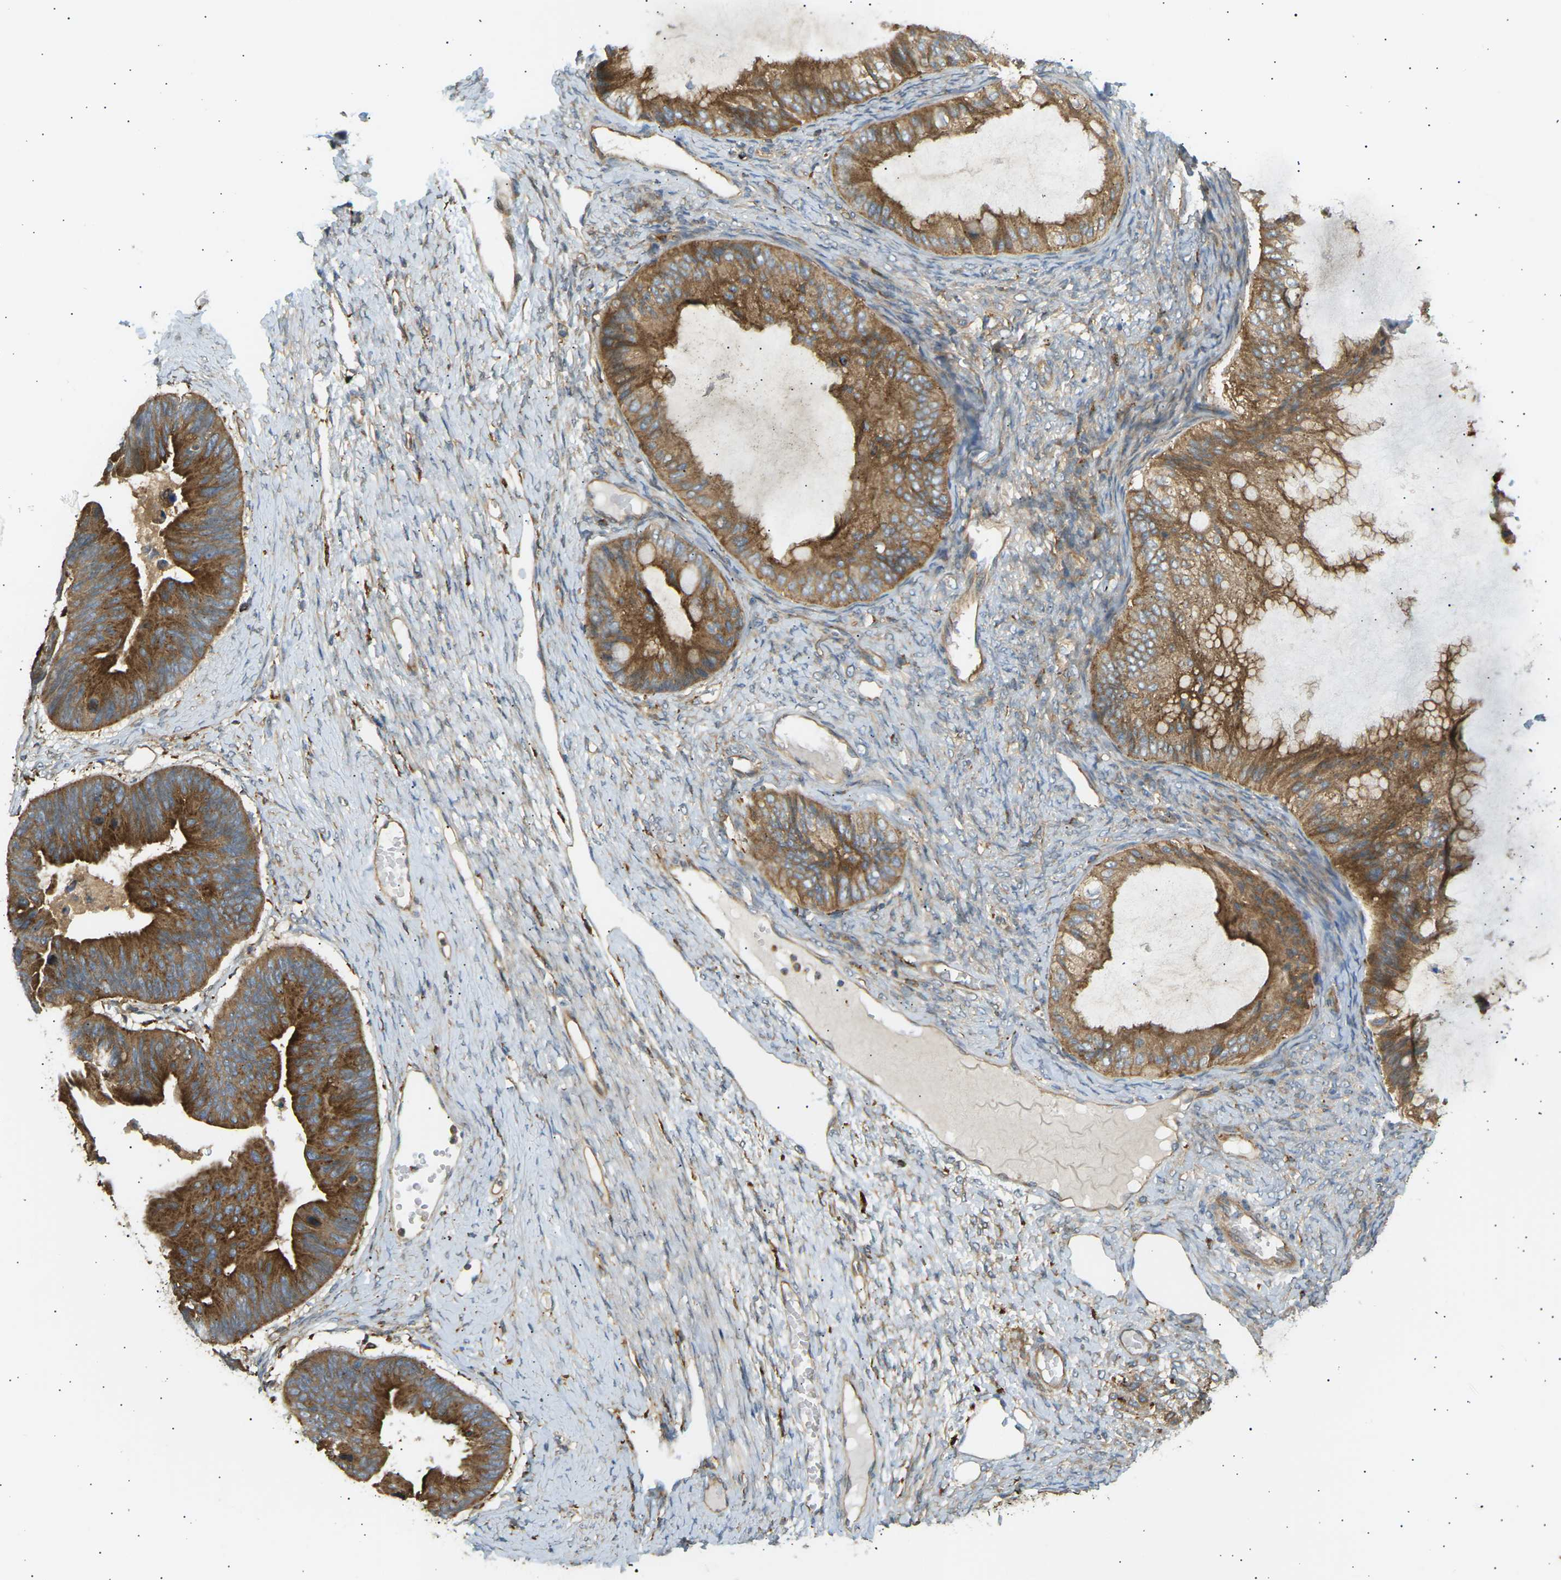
{"staining": {"intensity": "moderate", "quantity": ">75%", "location": "cytoplasmic/membranous"}, "tissue": "ovarian cancer", "cell_type": "Tumor cells", "image_type": "cancer", "snomed": [{"axis": "morphology", "description": "Cystadenocarcinoma, mucinous, NOS"}, {"axis": "topography", "description": "Ovary"}], "caption": "The photomicrograph displays a brown stain indicating the presence of a protein in the cytoplasmic/membranous of tumor cells in ovarian cancer (mucinous cystadenocarcinoma). (DAB IHC, brown staining for protein, blue staining for nuclei).", "gene": "CDK17", "patient": {"sex": "female", "age": 61}}